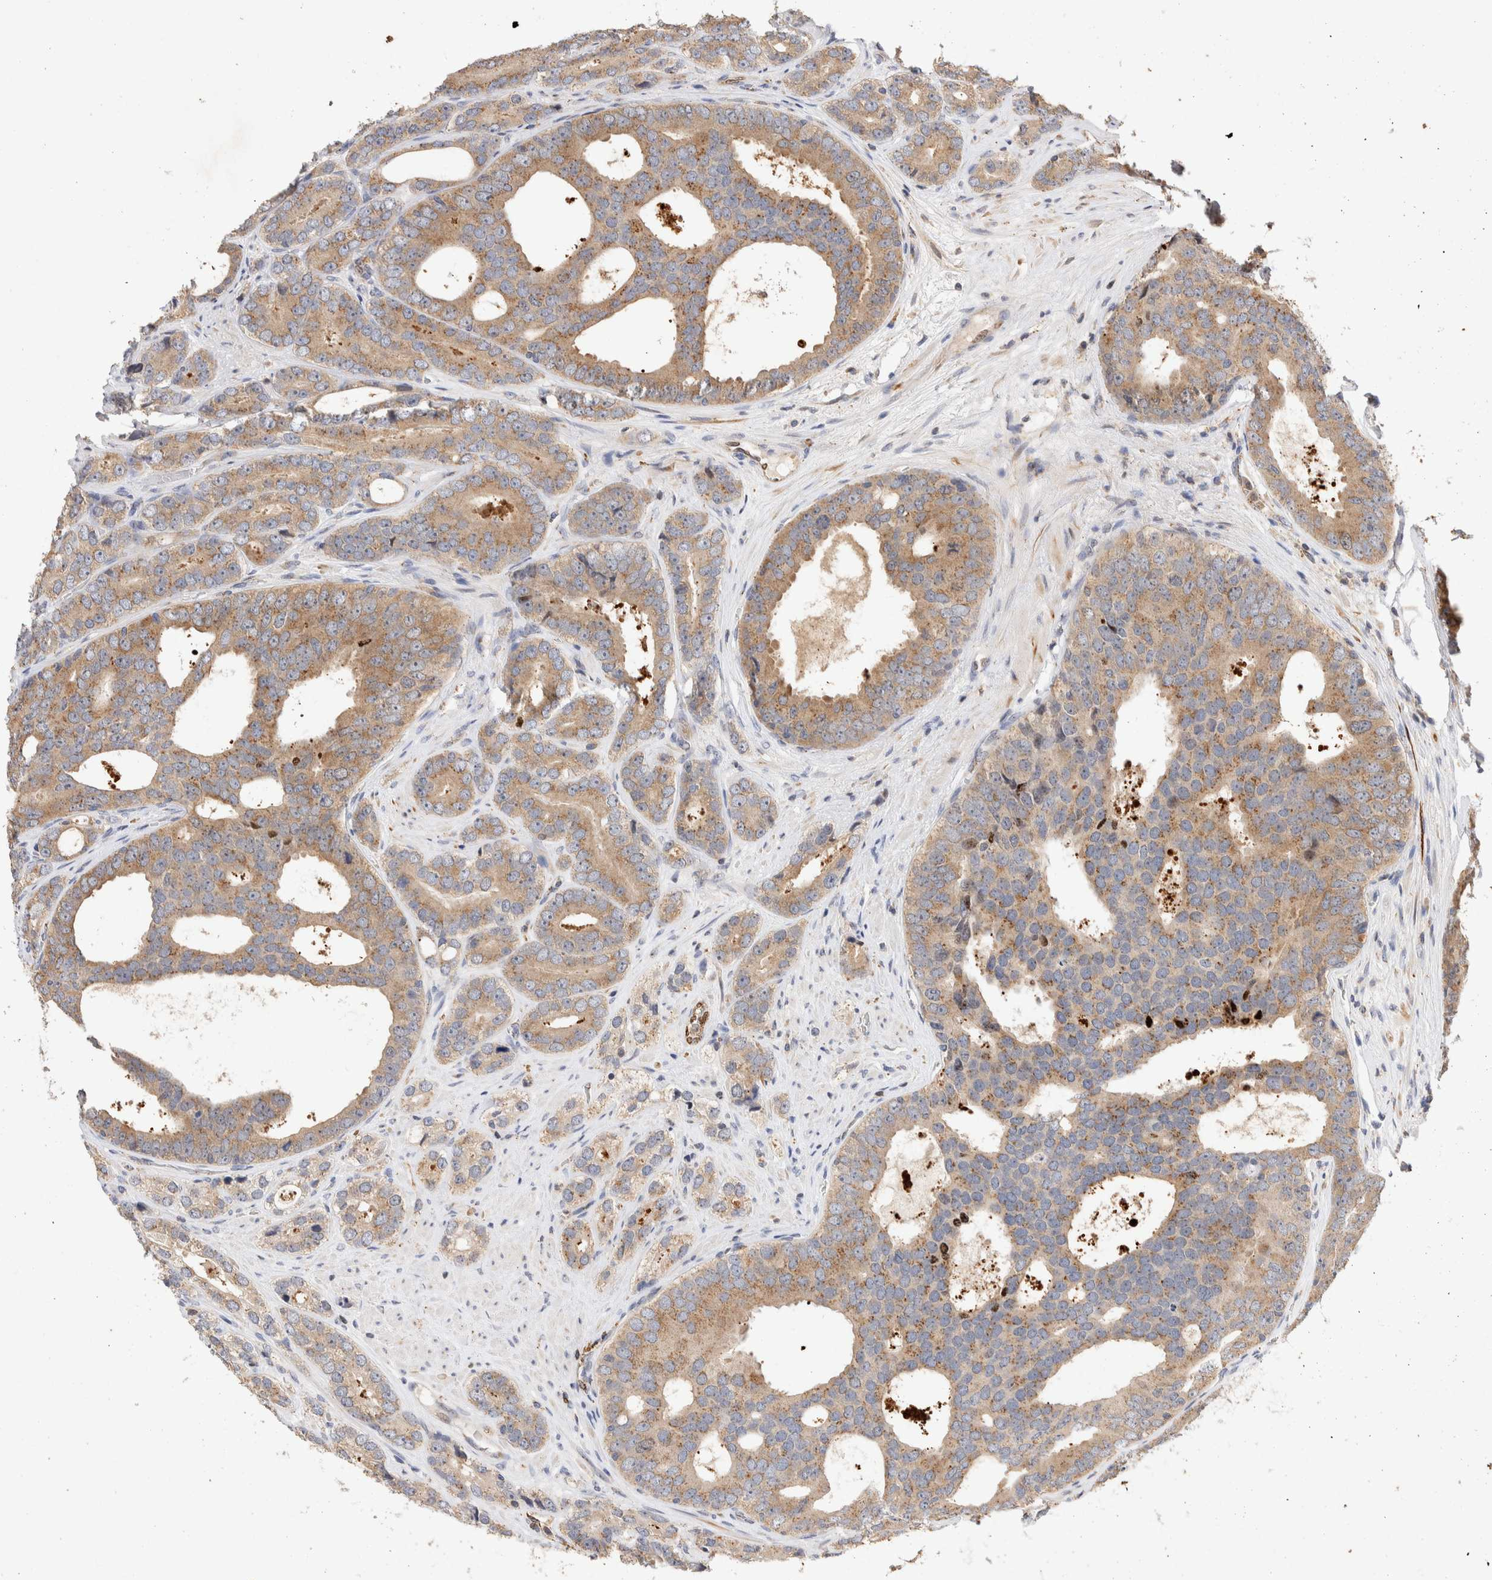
{"staining": {"intensity": "moderate", "quantity": ">75%", "location": "cytoplasmic/membranous"}, "tissue": "prostate cancer", "cell_type": "Tumor cells", "image_type": "cancer", "snomed": [{"axis": "morphology", "description": "Adenocarcinoma, High grade"}, {"axis": "topography", "description": "Prostate"}], "caption": "Prostate adenocarcinoma (high-grade) stained with immunohistochemistry (IHC) reveals moderate cytoplasmic/membranous expression in approximately >75% of tumor cells. (brown staining indicates protein expression, while blue staining denotes nuclei).", "gene": "NSMAF", "patient": {"sex": "male", "age": 56}}